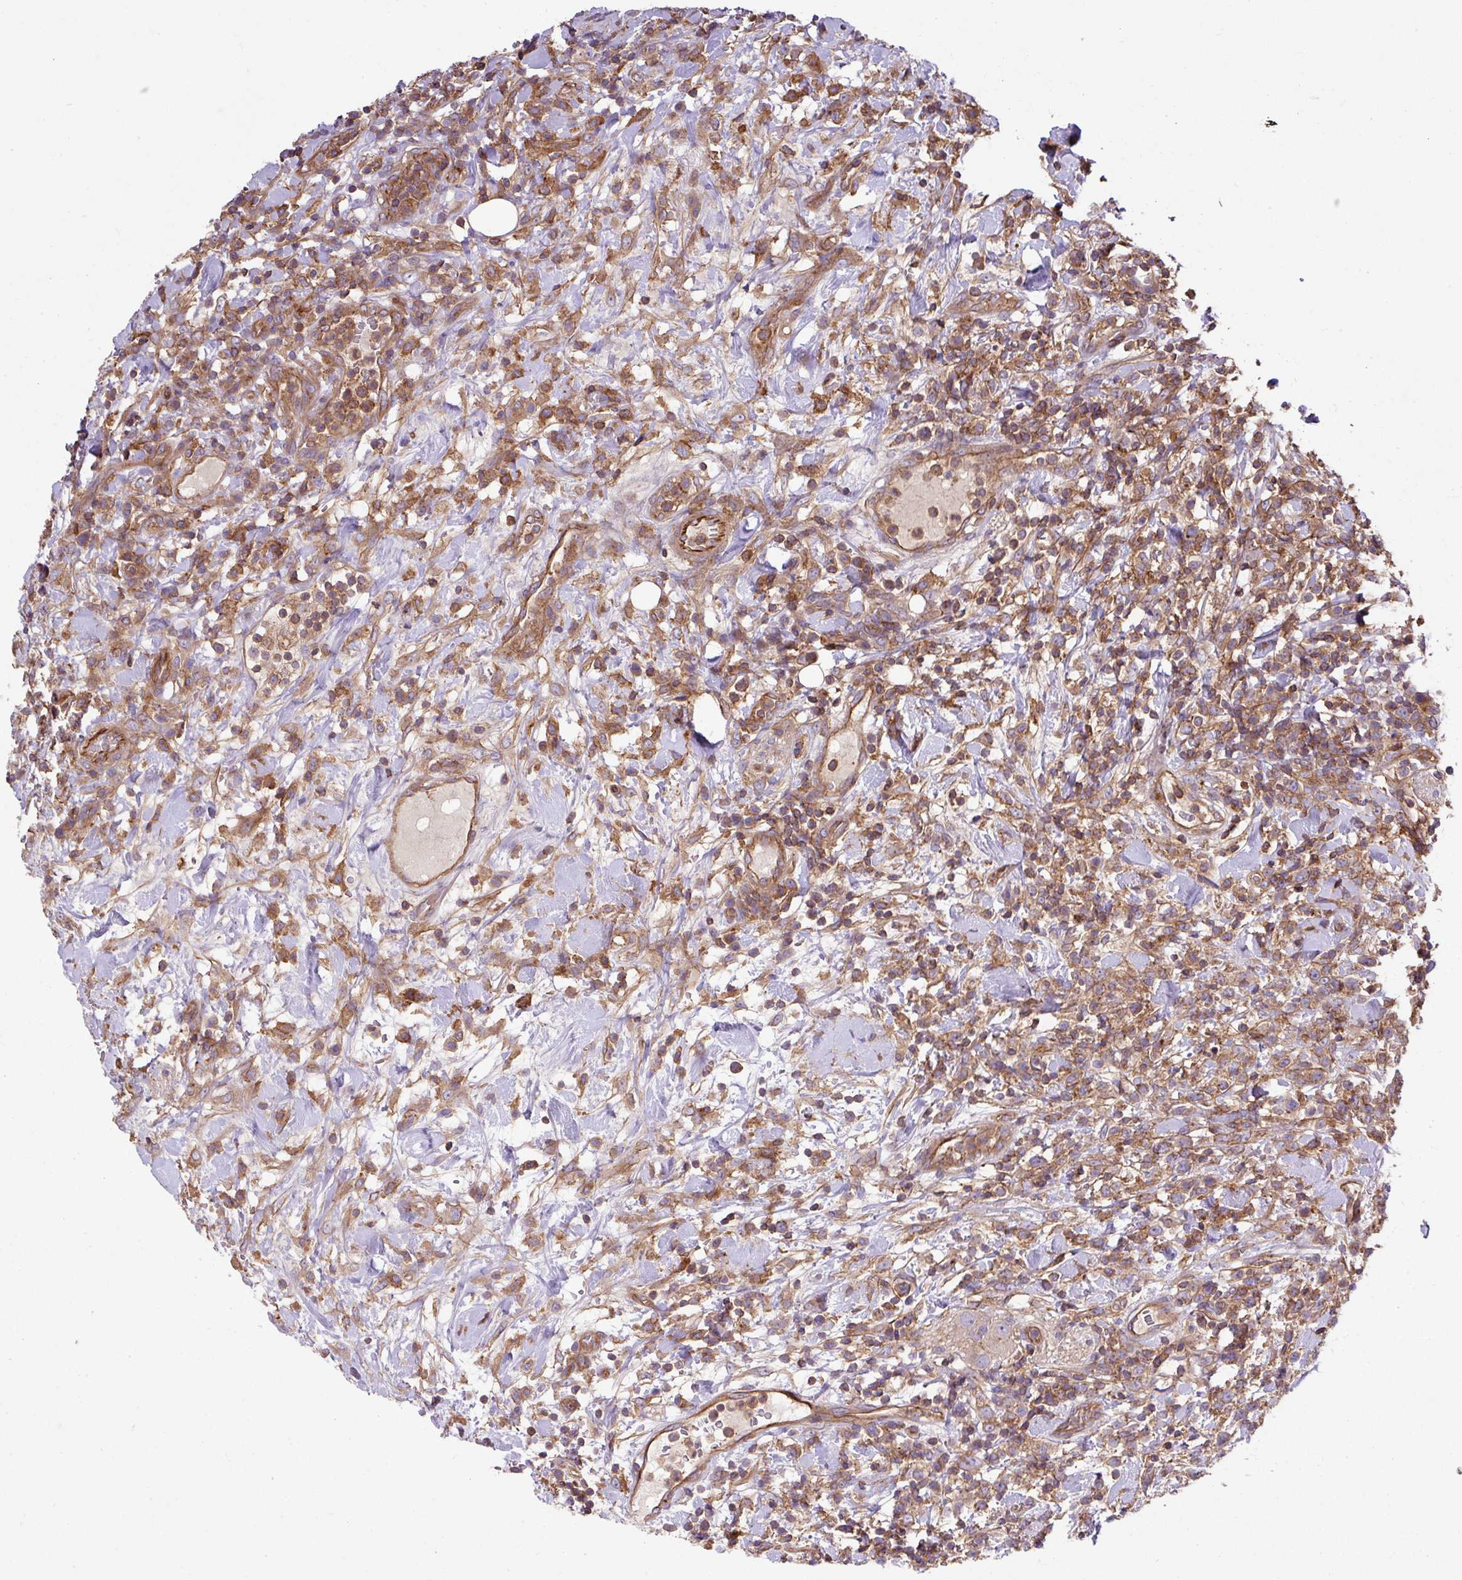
{"staining": {"intensity": "moderate", "quantity": ">75%", "location": "cytoplasmic/membranous"}, "tissue": "lymphoma", "cell_type": "Tumor cells", "image_type": "cancer", "snomed": [{"axis": "morphology", "description": "Malignant lymphoma, non-Hodgkin's type, High grade"}, {"axis": "topography", "description": "Colon"}], "caption": "This photomicrograph displays IHC staining of lymphoma, with medium moderate cytoplasmic/membranous expression in about >75% of tumor cells.", "gene": "RIC1", "patient": {"sex": "female", "age": 53}}